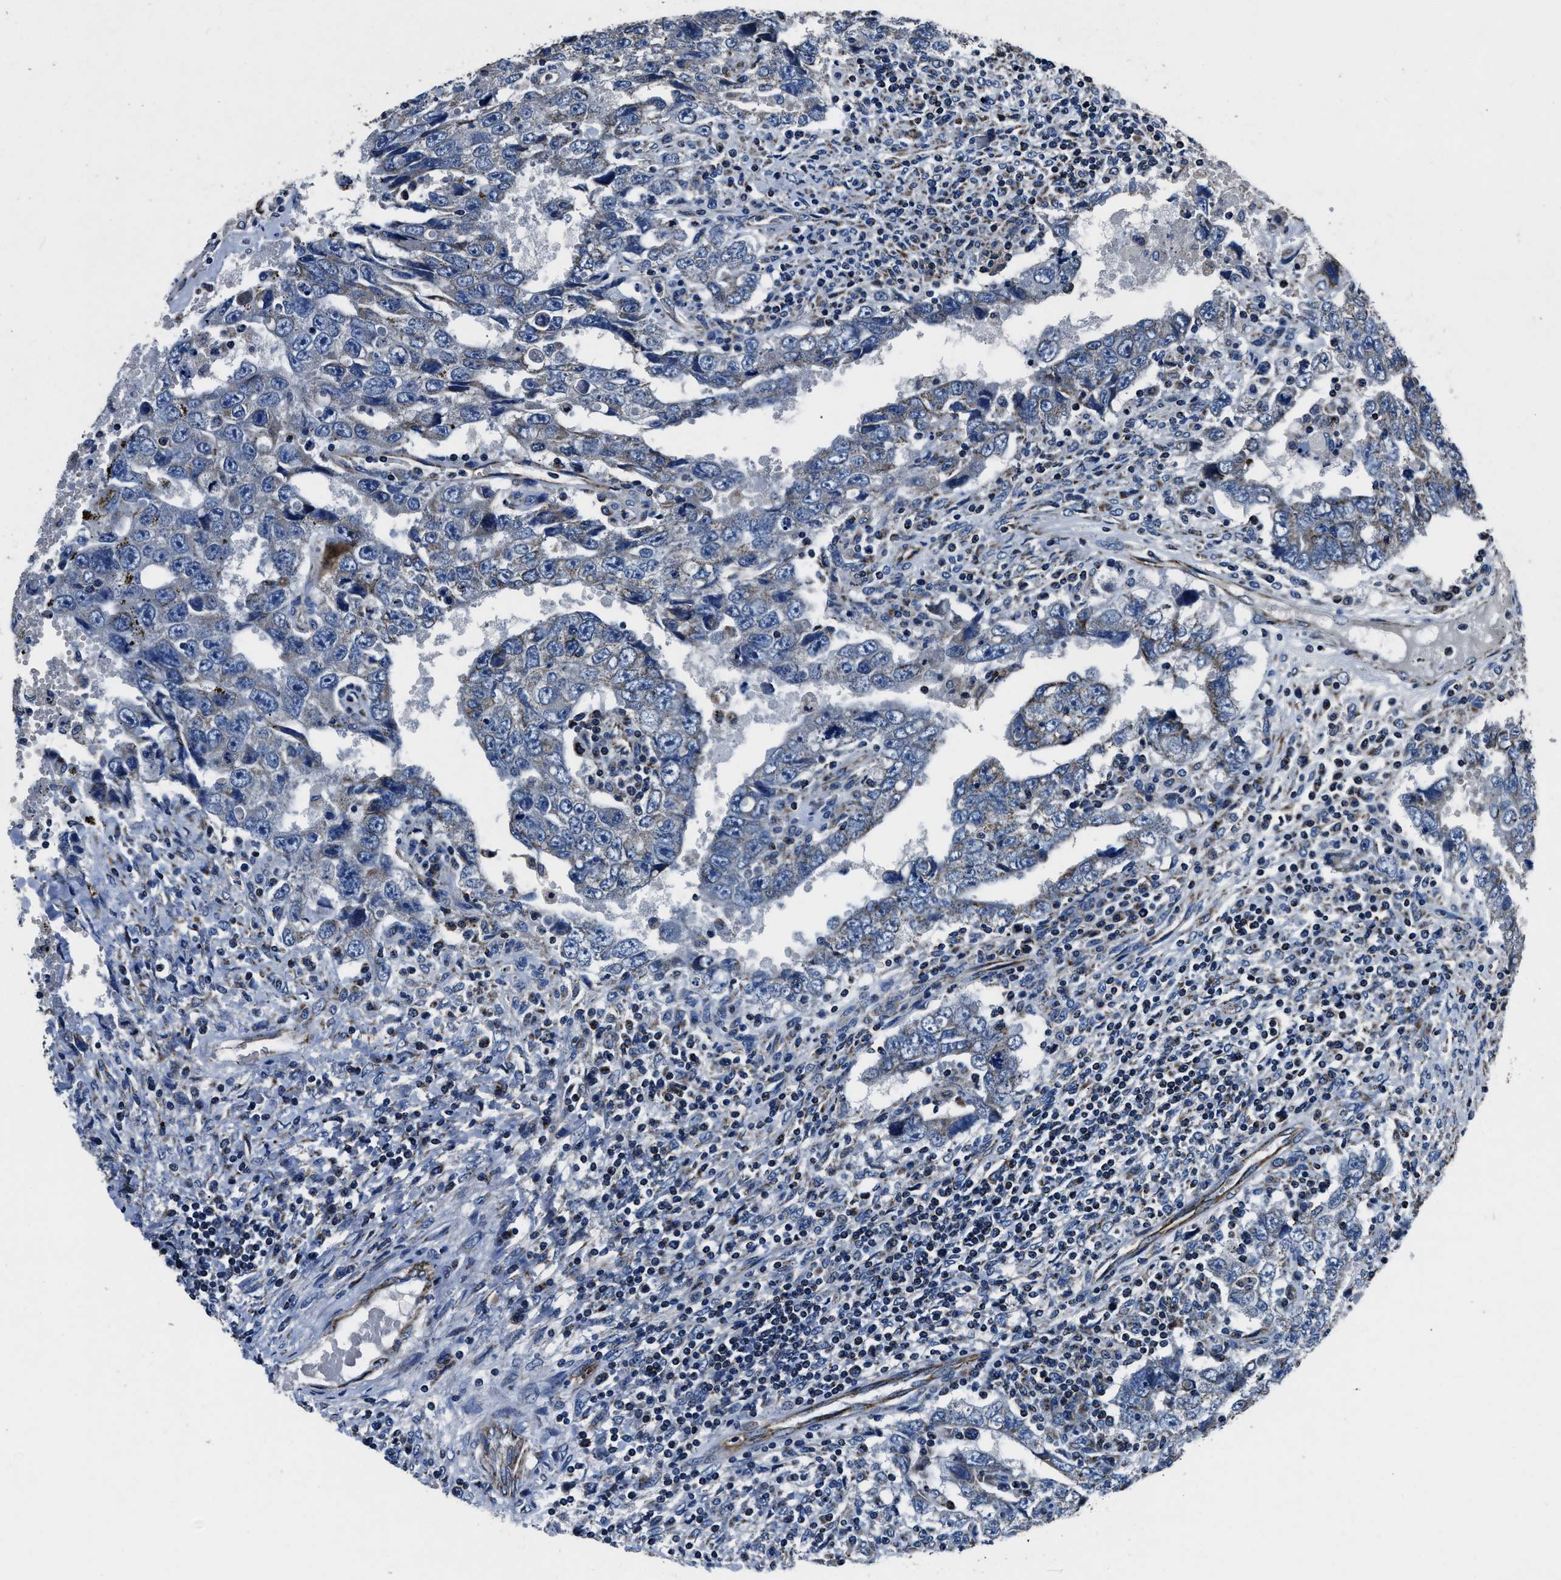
{"staining": {"intensity": "weak", "quantity": "<25%", "location": "cytoplasmic/membranous"}, "tissue": "testis cancer", "cell_type": "Tumor cells", "image_type": "cancer", "snomed": [{"axis": "morphology", "description": "Carcinoma, Embryonal, NOS"}, {"axis": "topography", "description": "Testis"}], "caption": "Testis cancer (embryonal carcinoma) was stained to show a protein in brown. There is no significant expression in tumor cells.", "gene": "OGDH", "patient": {"sex": "male", "age": 26}}